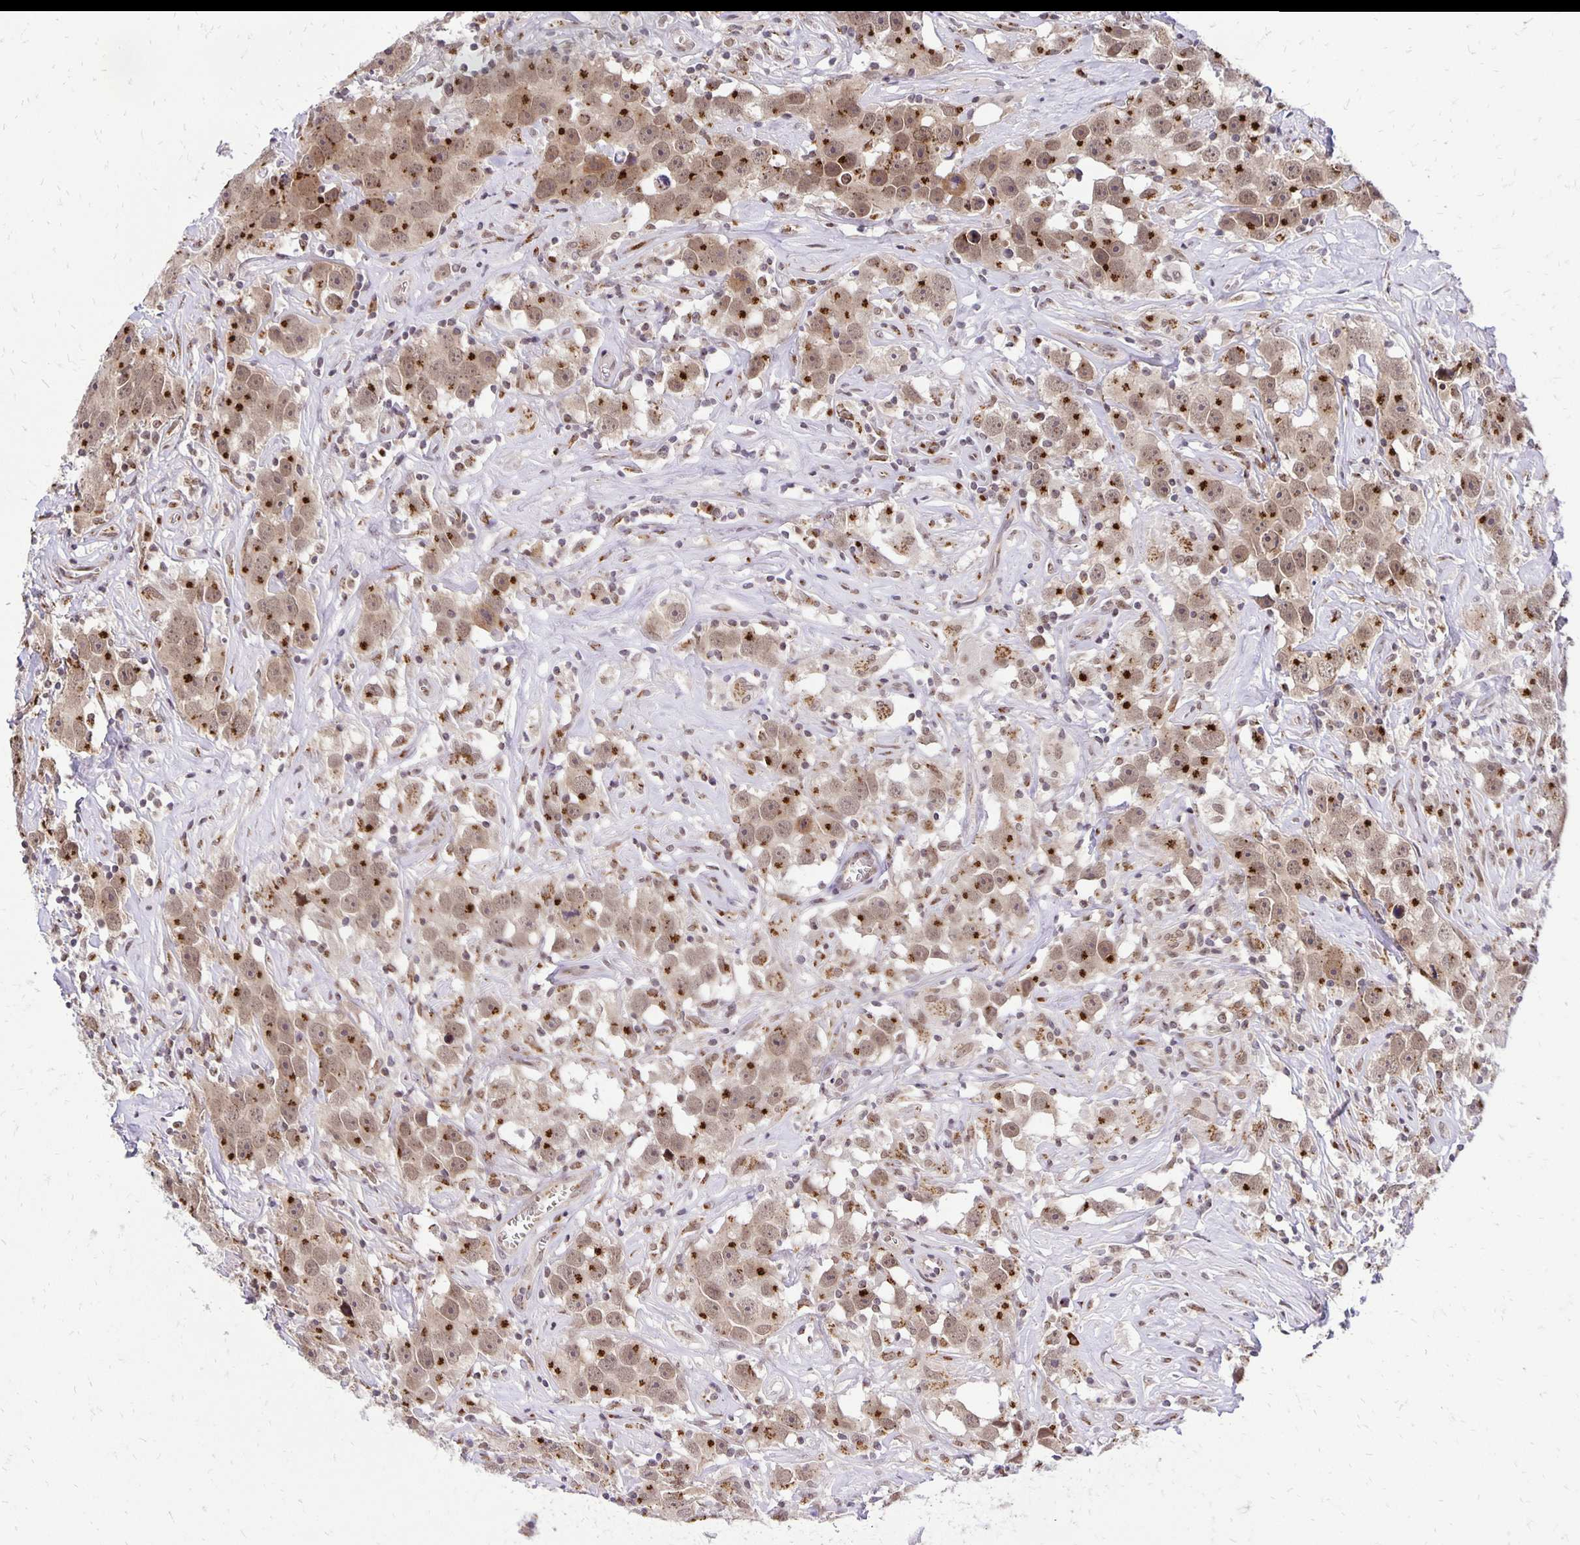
{"staining": {"intensity": "moderate", "quantity": ">75%", "location": "cytoplasmic/membranous,nuclear"}, "tissue": "testis cancer", "cell_type": "Tumor cells", "image_type": "cancer", "snomed": [{"axis": "morphology", "description": "Seminoma, NOS"}, {"axis": "topography", "description": "Testis"}], "caption": "A medium amount of moderate cytoplasmic/membranous and nuclear positivity is identified in about >75% of tumor cells in seminoma (testis) tissue.", "gene": "GOLGA5", "patient": {"sex": "male", "age": 49}}